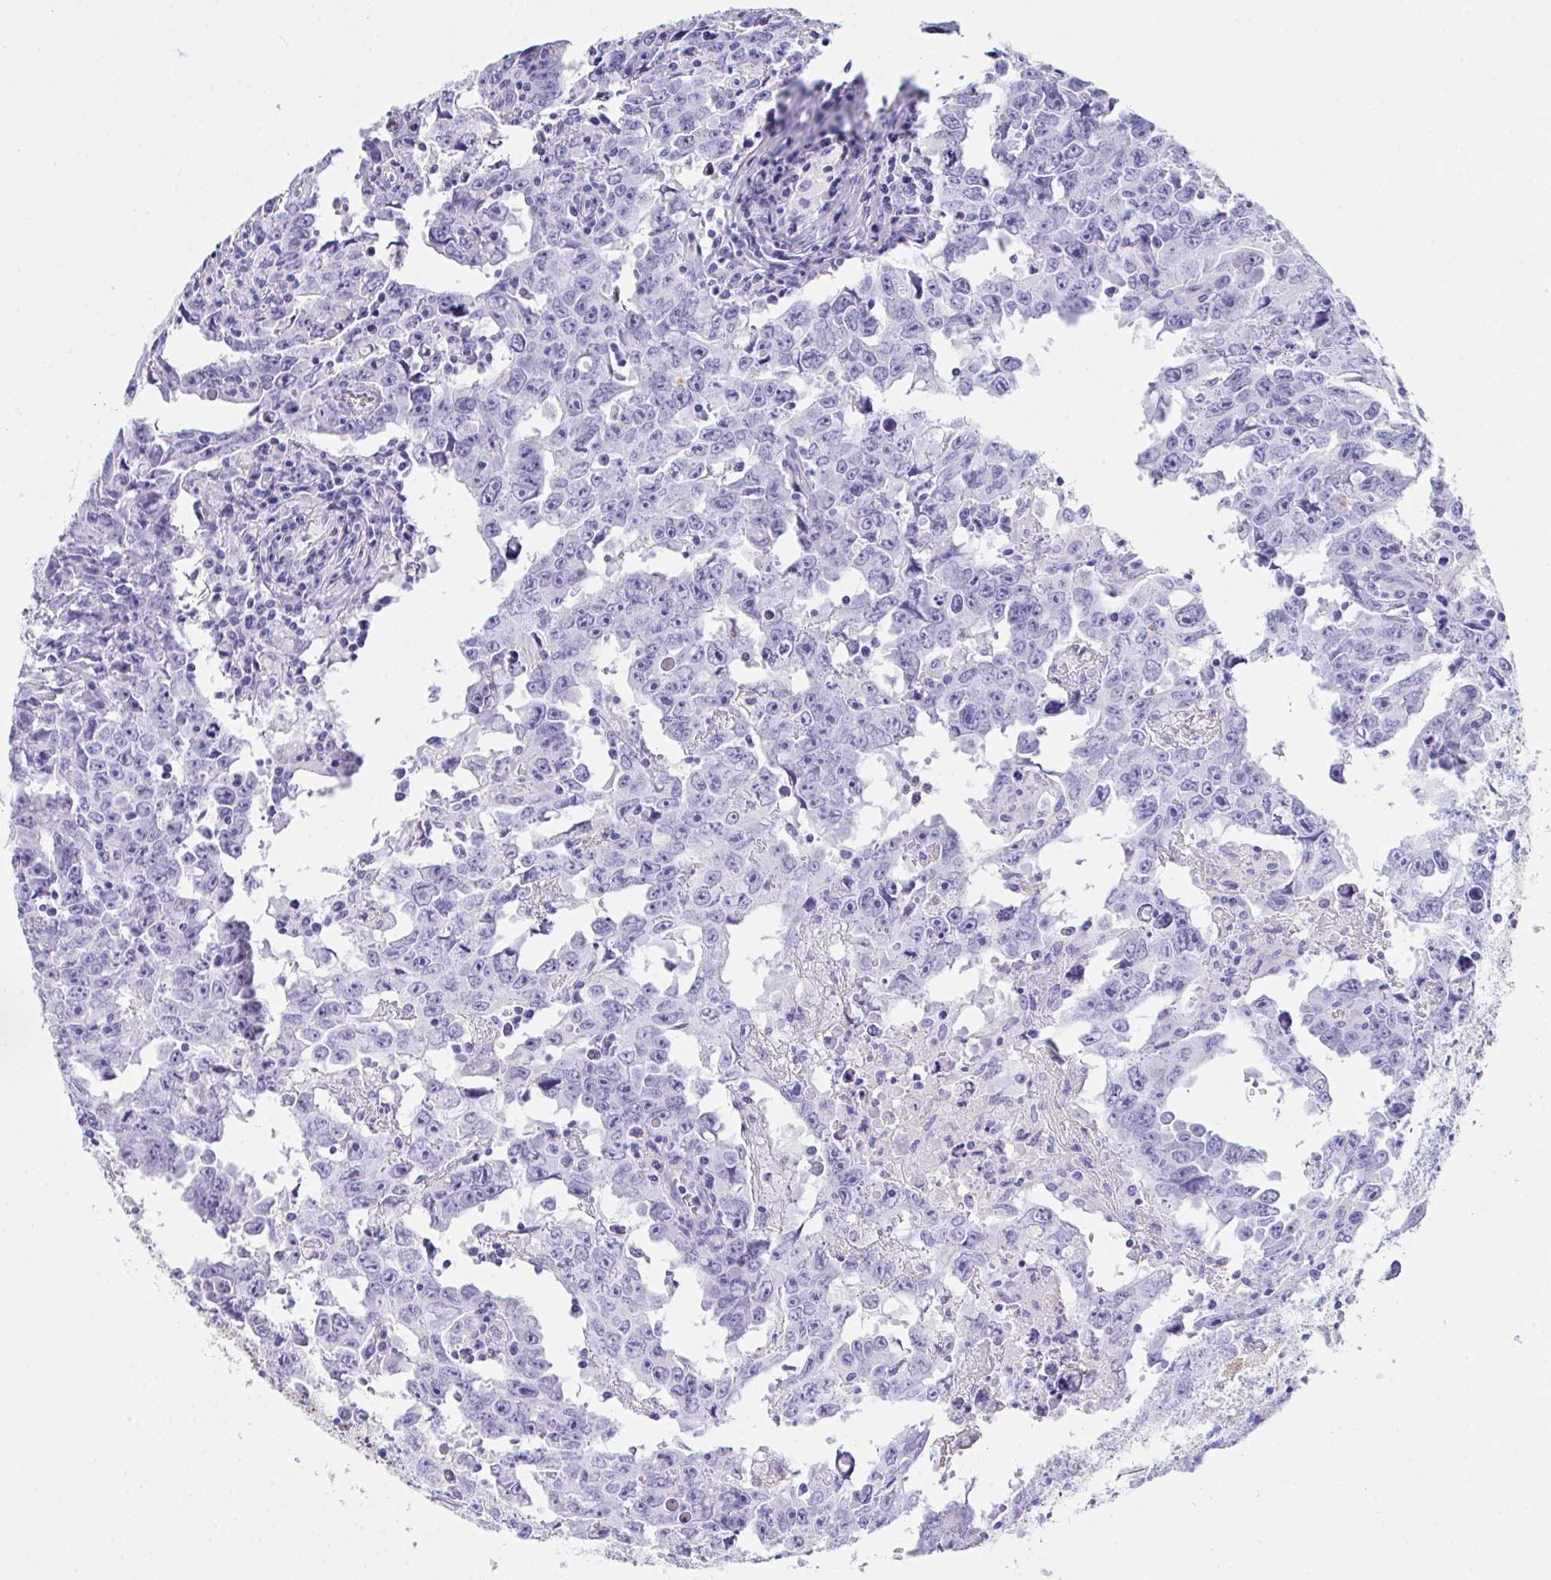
{"staining": {"intensity": "negative", "quantity": "none", "location": "none"}, "tissue": "testis cancer", "cell_type": "Tumor cells", "image_type": "cancer", "snomed": [{"axis": "morphology", "description": "Carcinoma, Embryonal, NOS"}, {"axis": "topography", "description": "Testis"}], "caption": "DAB immunohistochemical staining of human testis cancer (embryonal carcinoma) exhibits no significant positivity in tumor cells. (DAB immunohistochemistry, high magnification).", "gene": "AKR1D1", "patient": {"sex": "male", "age": 22}}